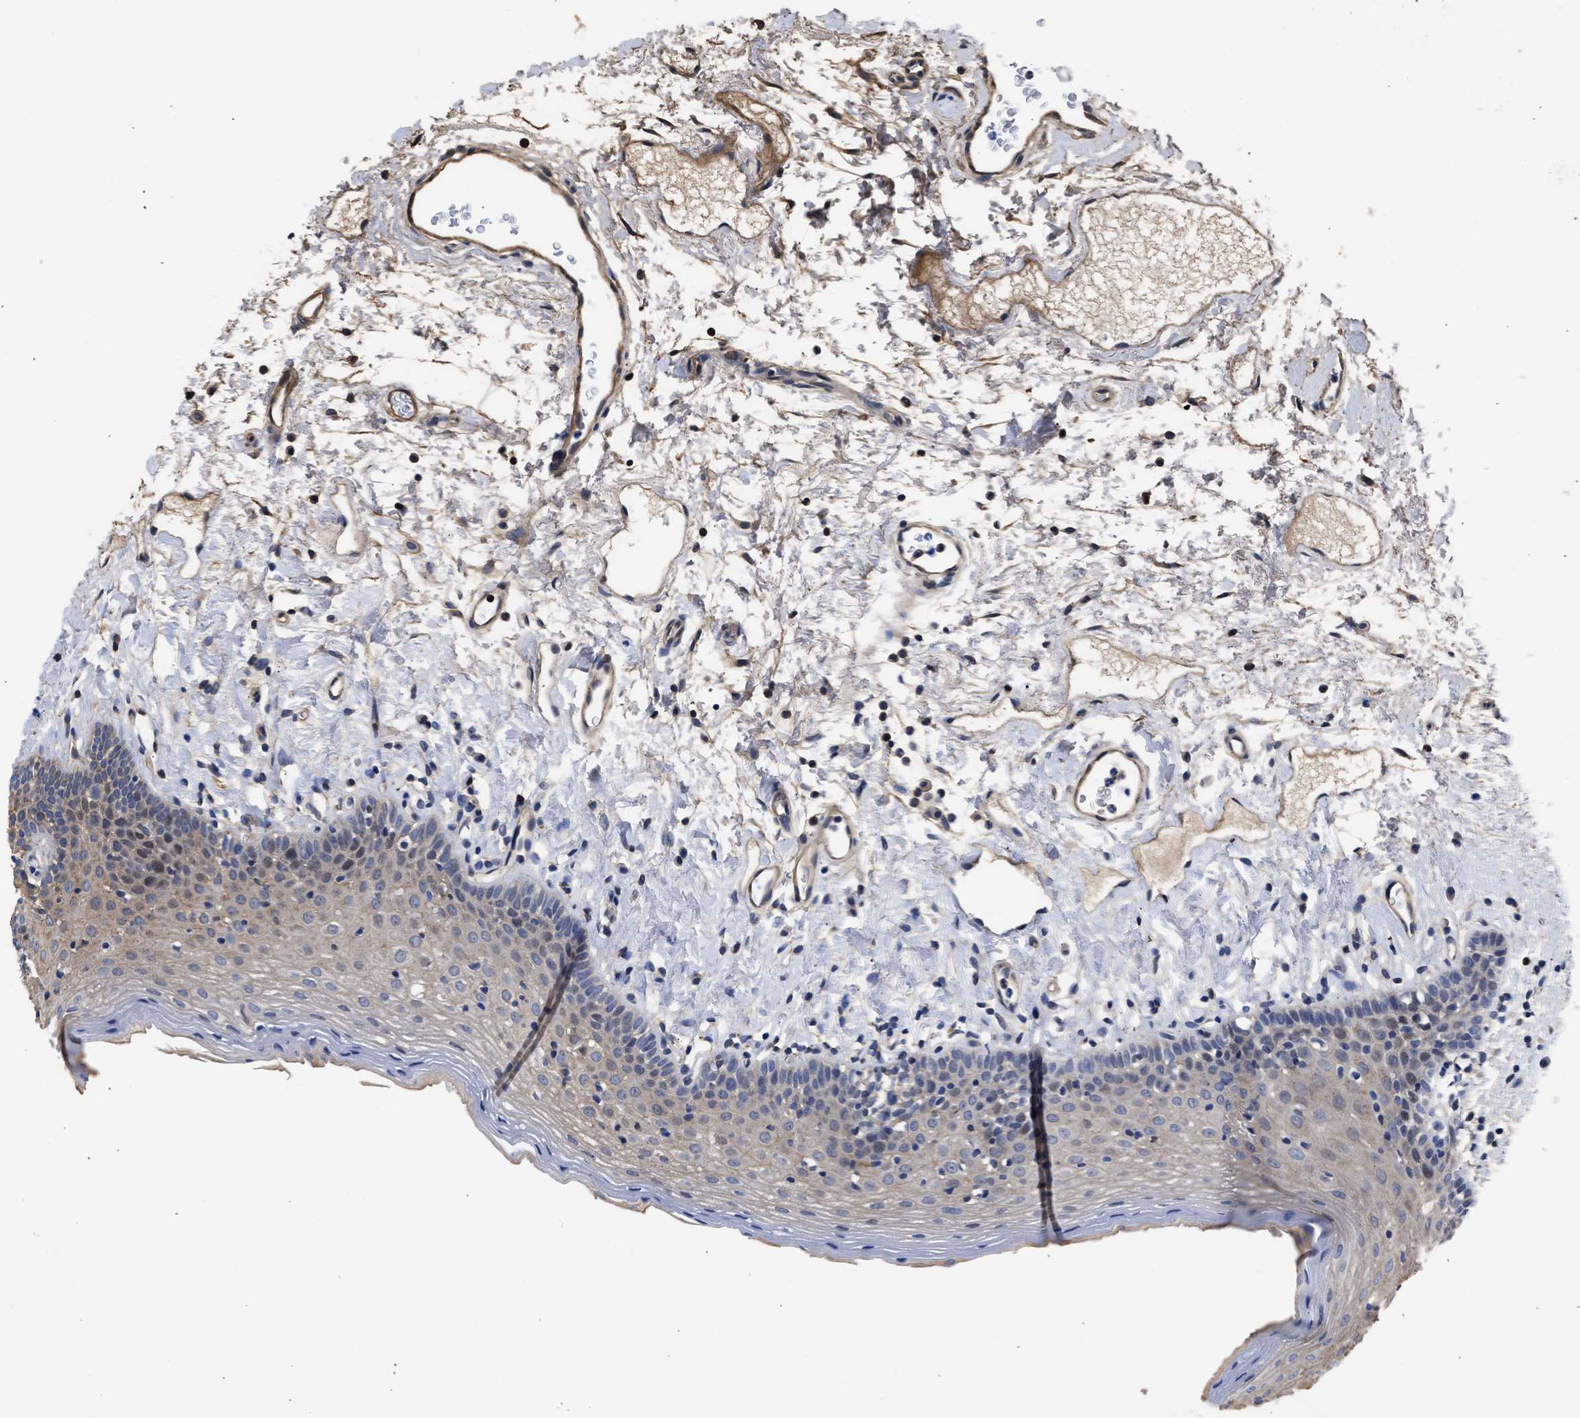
{"staining": {"intensity": "moderate", "quantity": "<25%", "location": "cytoplasmic/membranous"}, "tissue": "oral mucosa", "cell_type": "Squamous epithelial cells", "image_type": "normal", "snomed": [{"axis": "morphology", "description": "Normal tissue, NOS"}, {"axis": "topography", "description": "Oral tissue"}], "caption": "Immunohistochemistry image of unremarkable oral mucosa: oral mucosa stained using immunohistochemistry displays low levels of moderate protein expression localized specifically in the cytoplasmic/membranous of squamous epithelial cells, appearing as a cytoplasmic/membranous brown color.", "gene": "MAS1L", "patient": {"sex": "male", "age": 66}}